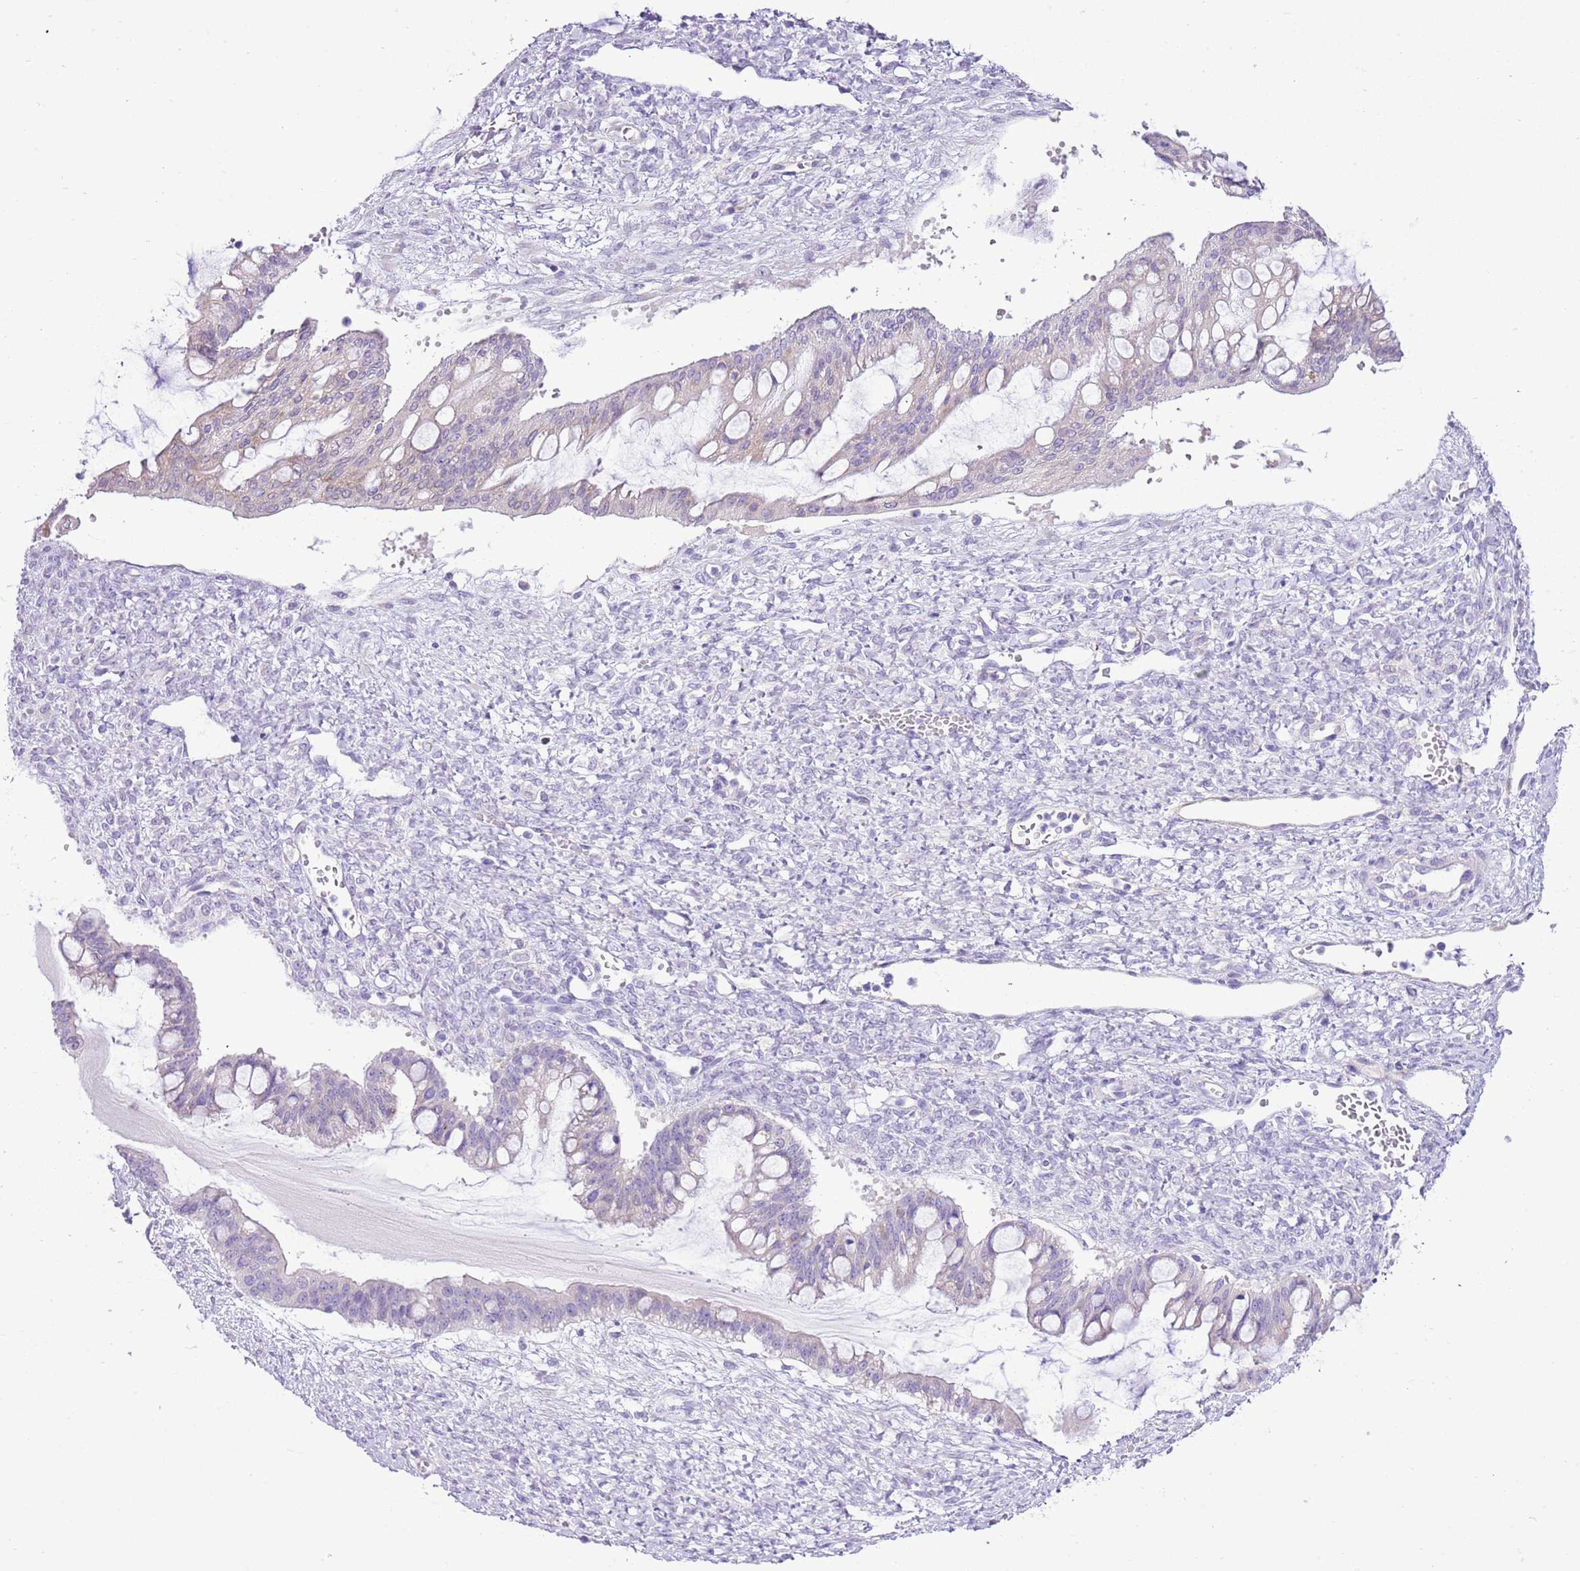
{"staining": {"intensity": "moderate", "quantity": "<25%", "location": "cytoplasmic/membranous"}, "tissue": "ovarian cancer", "cell_type": "Tumor cells", "image_type": "cancer", "snomed": [{"axis": "morphology", "description": "Cystadenocarcinoma, mucinous, NOS"}, {"axis": "topography", "description": "Ovary"}], "caption": "Protein staining displays moderate cytoplasmic/membranous expression in about <25% of tumor cells in ovarian cancer. (DAB IHC, brown staining for protein, blue staining for nuclei).", "gene": "AAR2", "patient": {"sex": "female", "age": 73}}